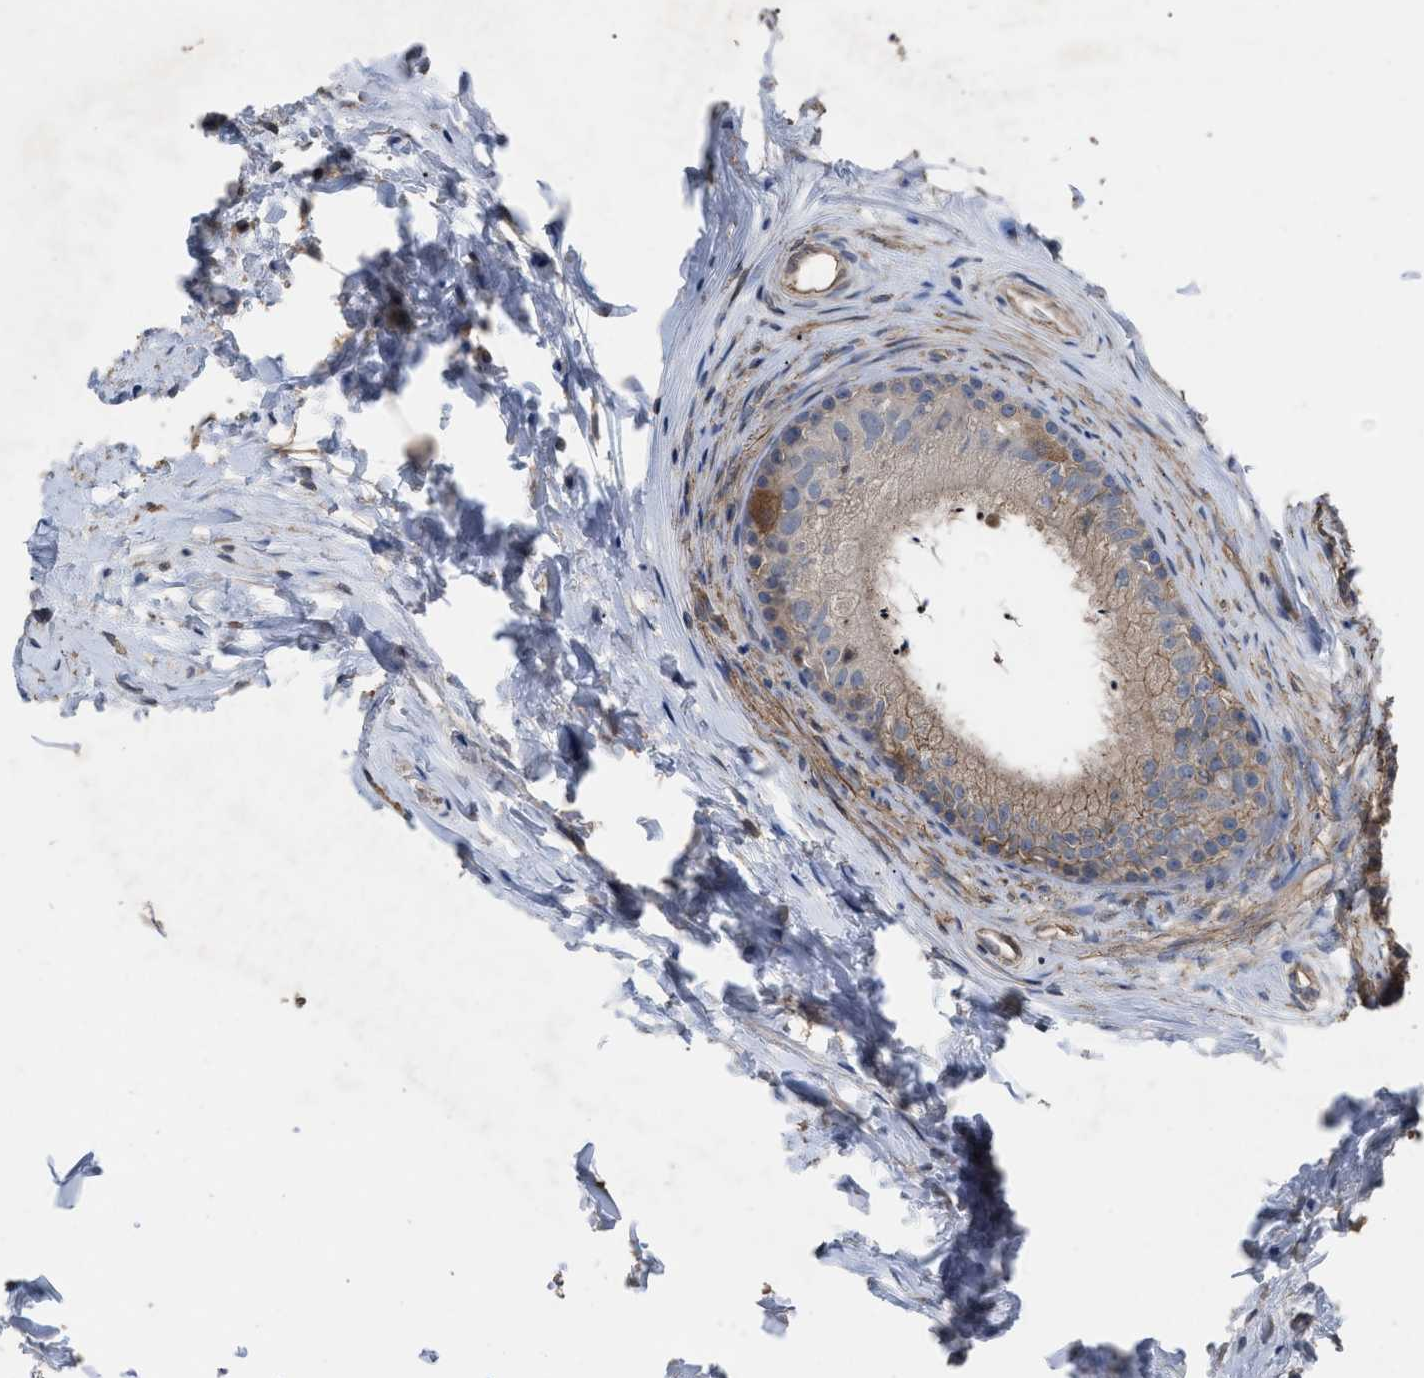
{"staining": {"intensity": "weak", "quantity": ">75%", "location": "cytoplasmic/membranous"}, "tissue": "epididymis", "cell_type": "Glandular cells", "image_type": "normal", "snomed": [{"axis": "morphology", "description": "Normal tissue, NOS"}, {"axis": "topography", "description": "Epididymis"}], "caption": "Protein expression analysis of normal epididymis shows weak cytoplasmic/membranous expression in about >75% of glandular cells.", "gene": "BTN2A1", "patient": {"sex": "male", "age": 56}}